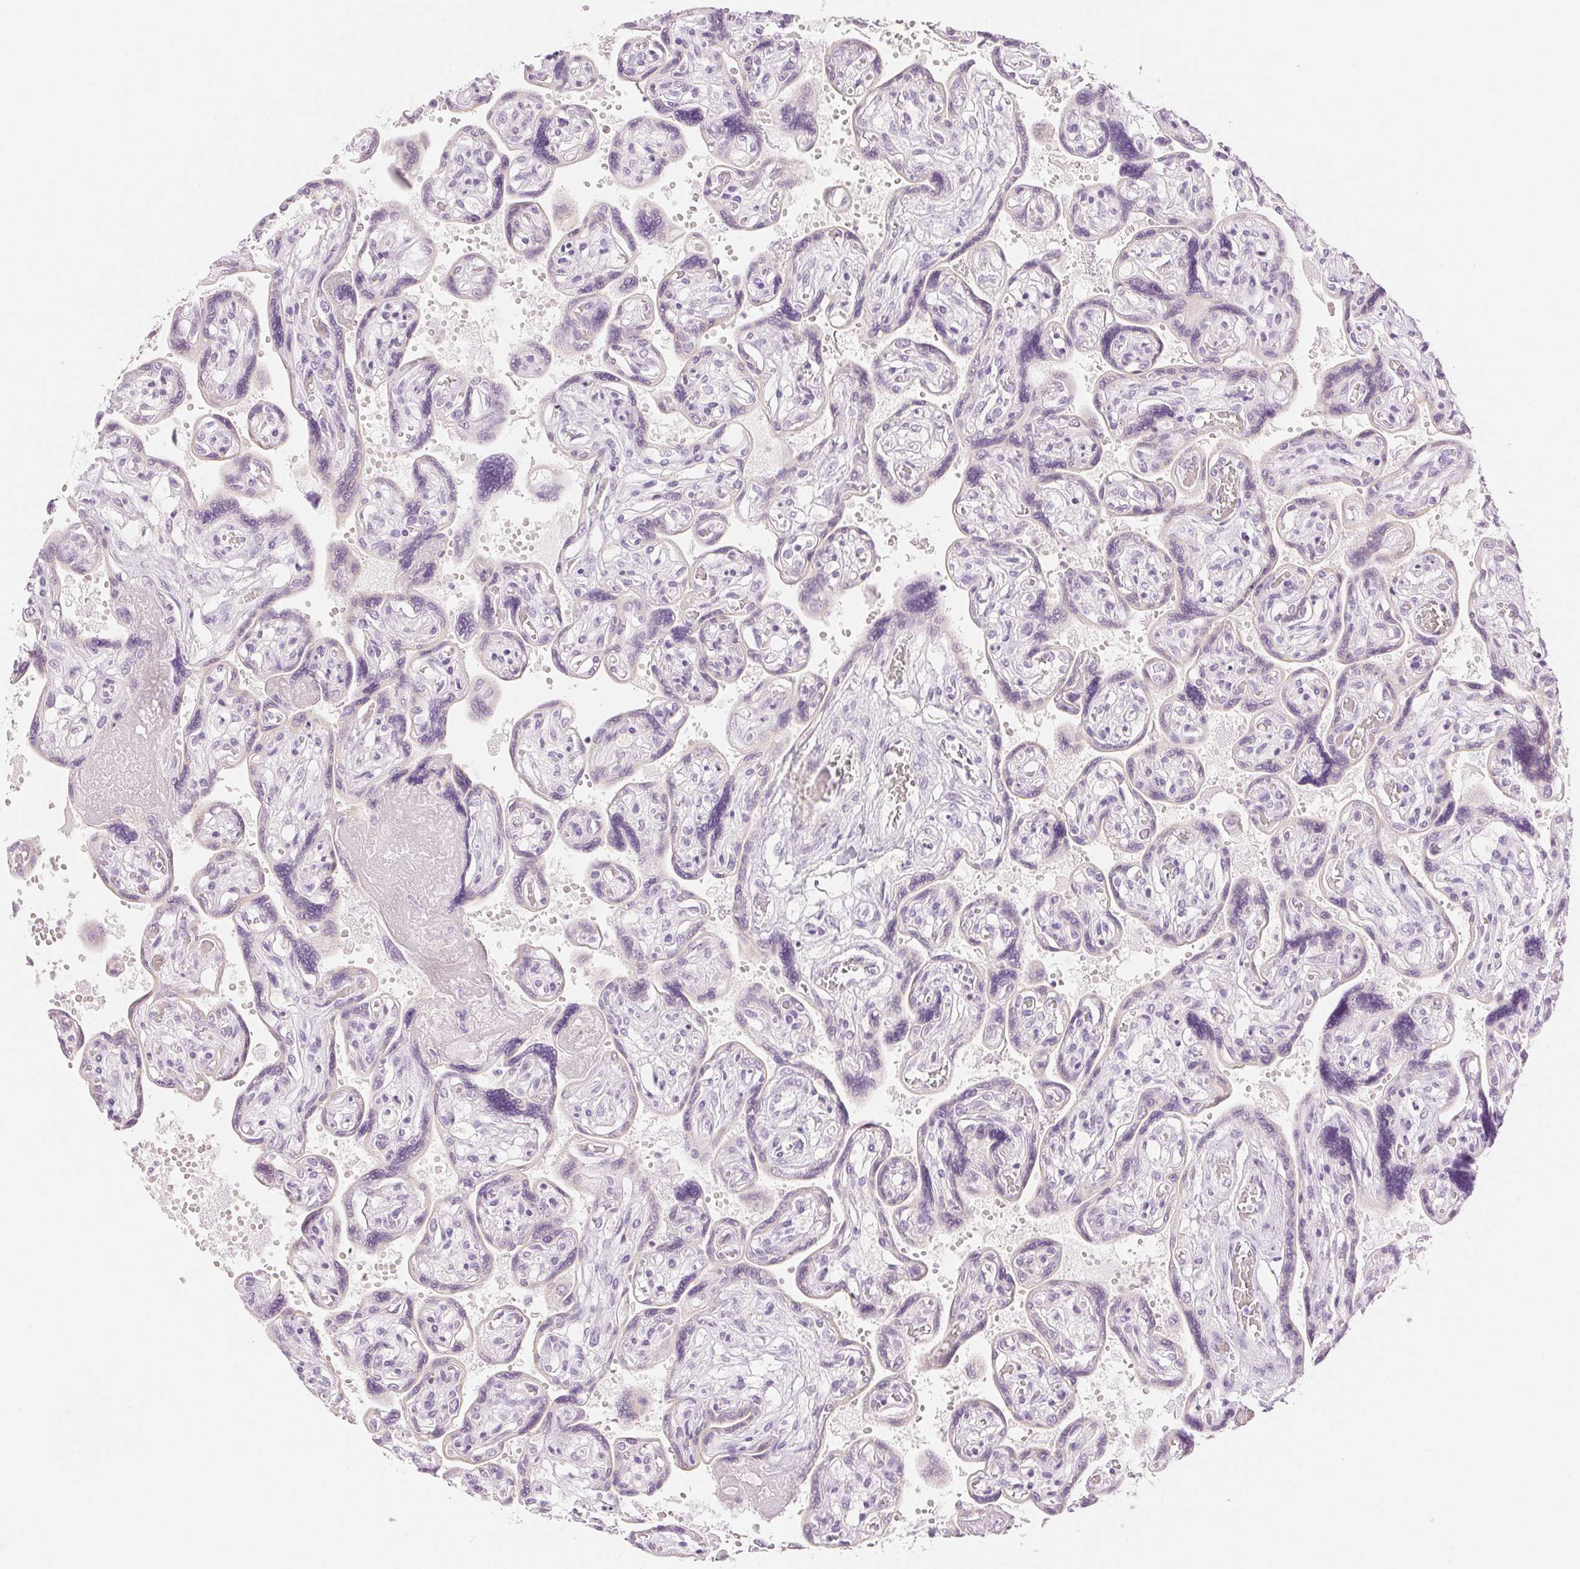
{"staining": {"intensity": "negative", "quantity": "none", "location": "none"}, "tissue": "placenta", "cell_type": "Decidual cells", "image_type": "normal", "snomed": [{"axis": "morphology", "description": "Normal tissue, NOS"}, {"axis": "topography", "description": "Placenta"}], "caption": "Histopathology image shows no significant protein positivity in decidual cells of benign placenta. (Immunohistochemistry (ihc), brightfield microscopy, high magnification).", "gene": "SLC5A2", "patient": {"sex": "female", "age": 32}}